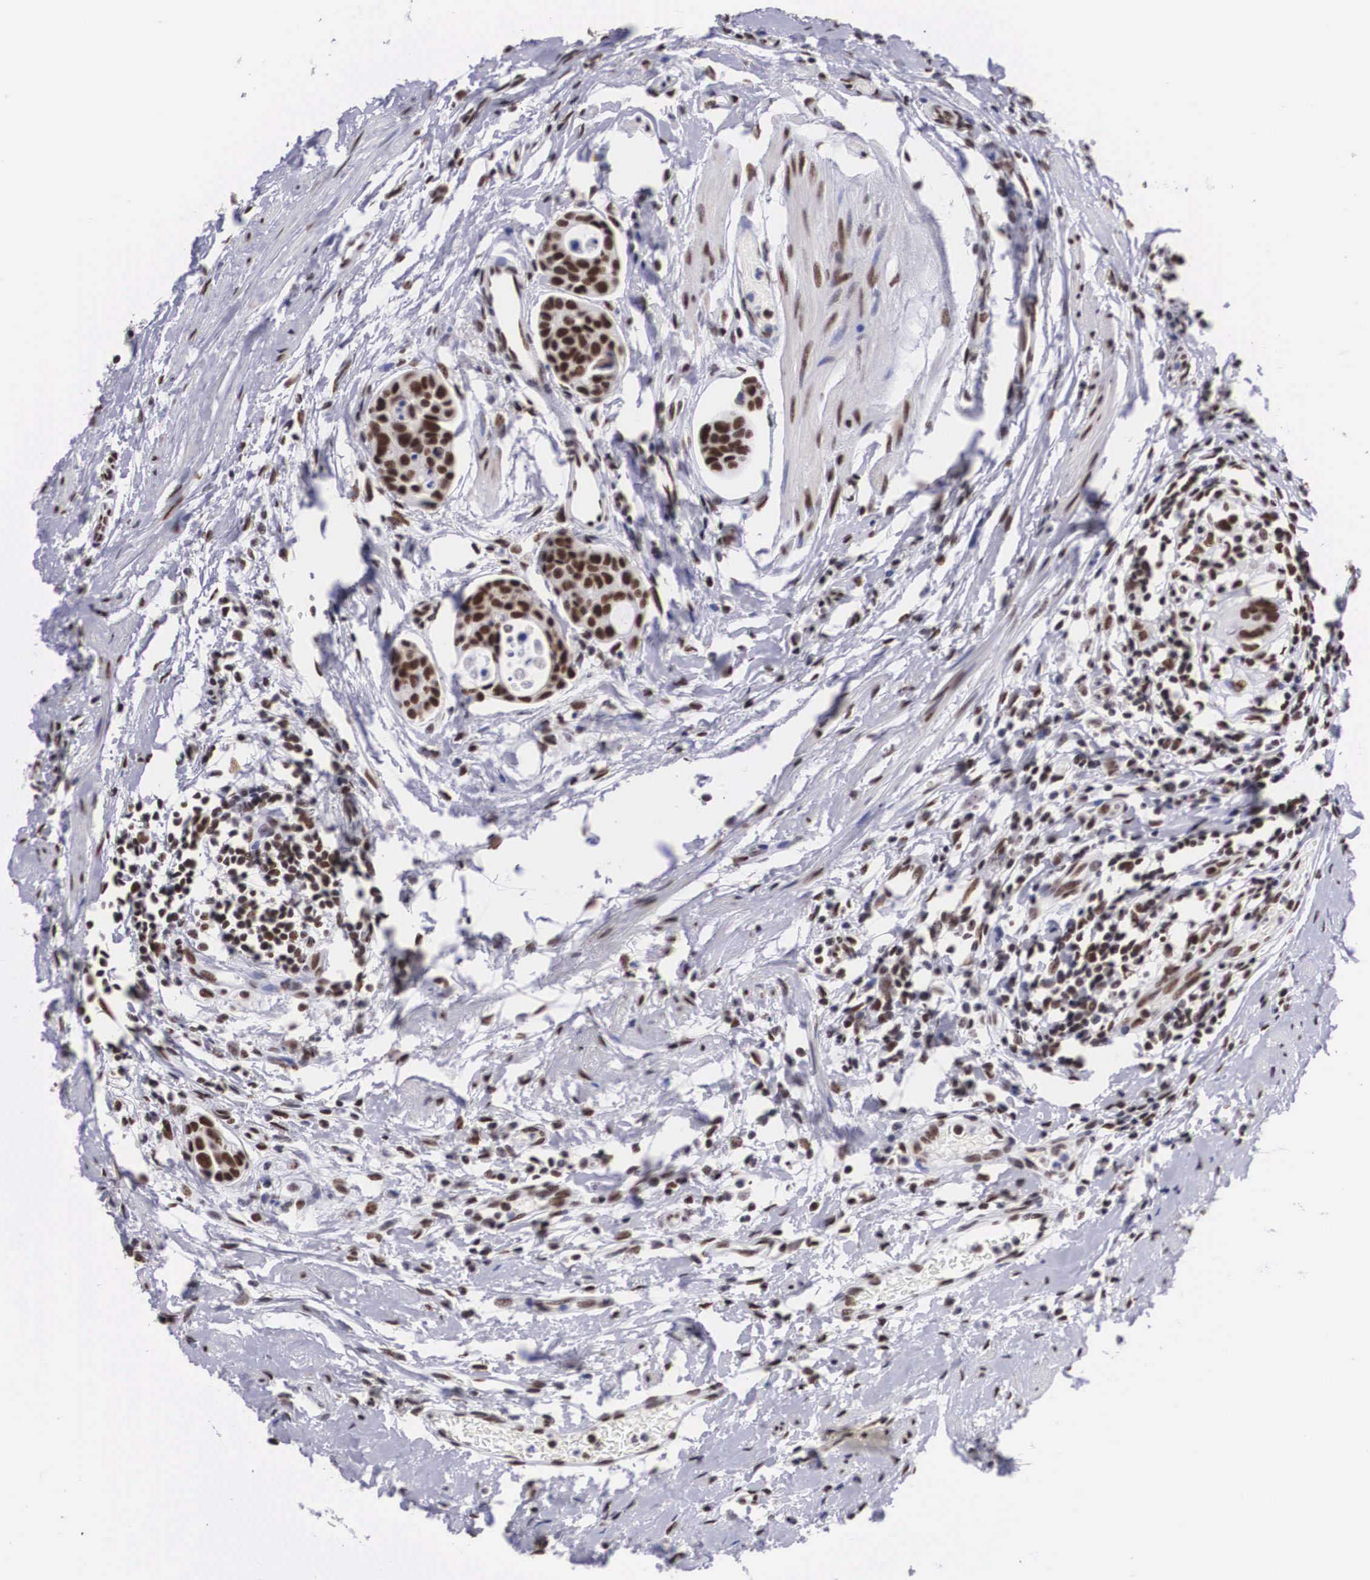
{"staining": {"intensity": "moderate", "quantity": ">75%", "location": "nuclear"}, "tissue": "urothelial cancer", "cell_type": "Tumor cells", "image_type": "cancer", "snomed": [{"axis": "morphology", "description": "Urothelial carcinoma, High grade"}, {"axis": "topography", "description": "Urinary bladder"}], "caption": "About >75% of tumor cells in human urothelial carcinoma (high-grade) display moderate nuclear protein expression as visualized by brown immunohistochemical staining.", "gene": "SF3A1", "patient": {"sex": "male", "age": 78}}